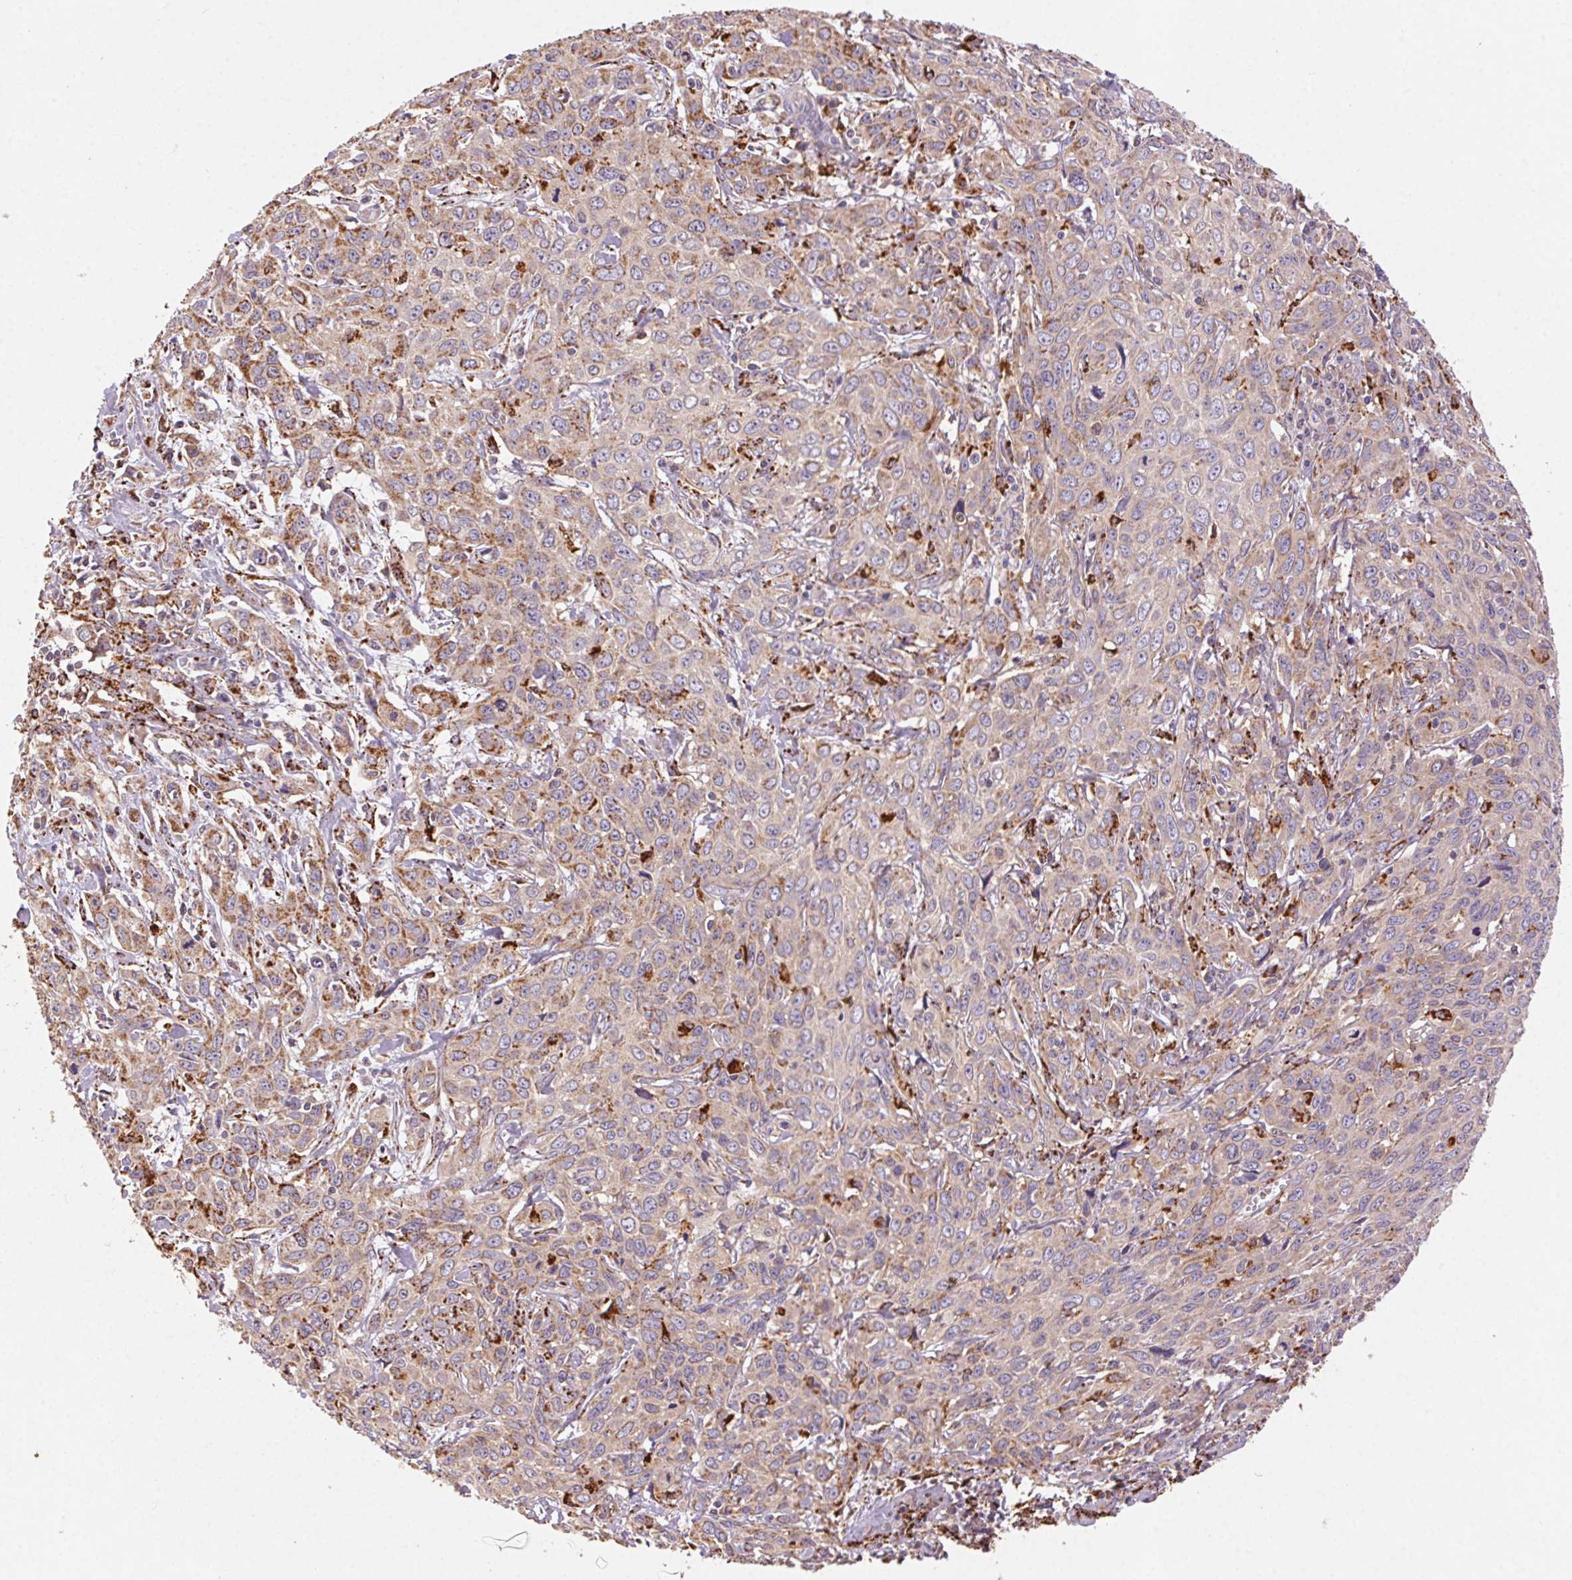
{"staining": {"intensity": "weak", "quantity": "<25%", "location": "cytoplasmic/membranous"}, "tissue": "cervical cancer", "cell_type": "Tumor cells", "image_type": "cancer", "snomed": [{"axis": "morphology", "description": "Squamous cell carcinoma, NOS"}, {"axis": "topography", "description": "Cervix"}], "caption": "This photomicrograph is of cervical squamous cell carcinoma stained with immunohistochemistry (IHC) to label a protein in brown with the nuclei are counter-stained blue. There is no staining in tumor cells.", "gene": "FNBP1L", "patient": {"sex": "female", "age": 38}}